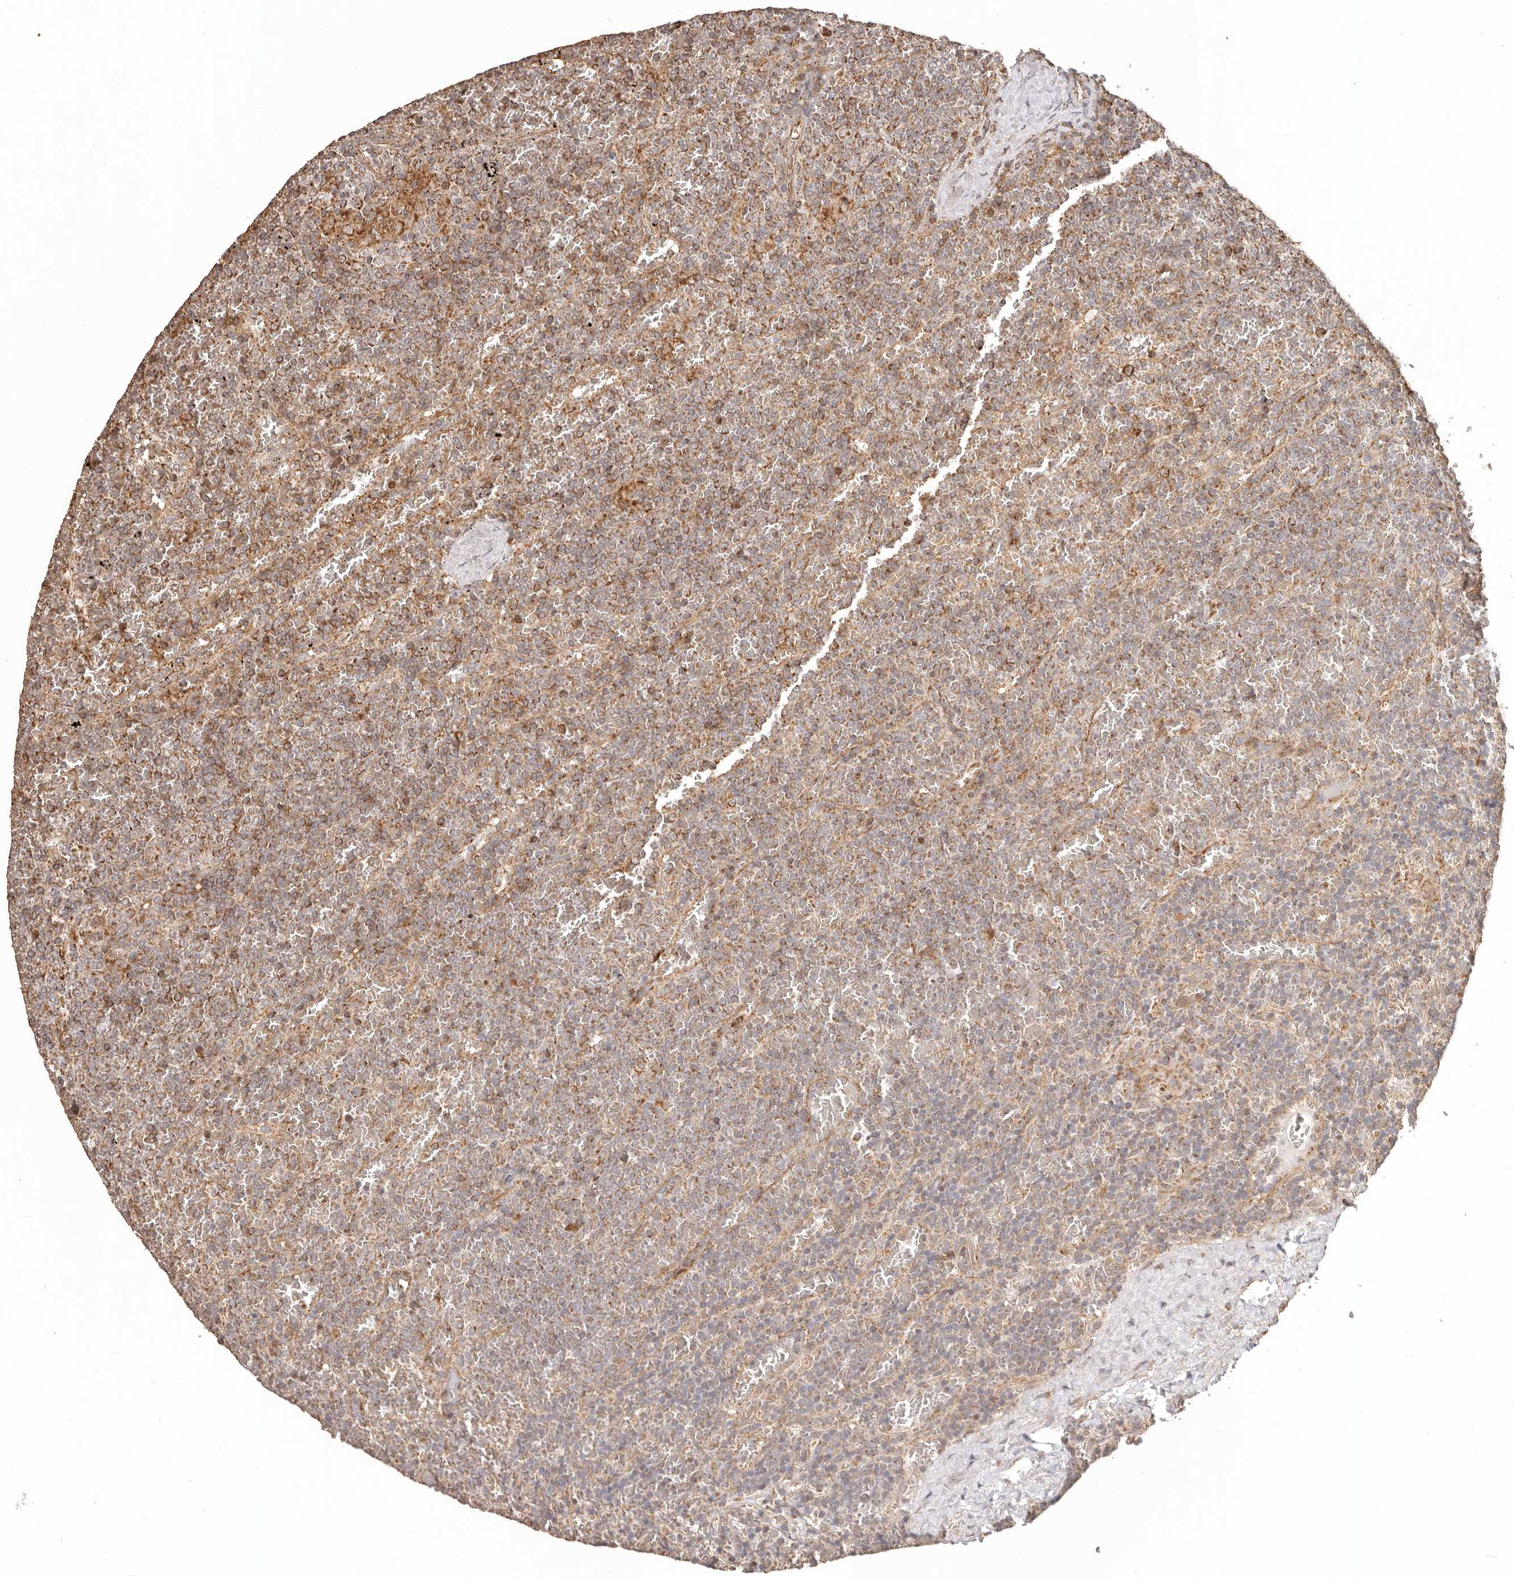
{"staining": {"intensity": "moderate", "quantity": ">75%", "location": "cytoplasmic/membranous"}, "tissue": "lymphoma", "cell_type": "Tumor cells", "image_type": "cancer", "snomed": [{"axis": "morphology", "description": "Malignant lymphoma, non-Hodgkin's type, Low grade"}, {"axis": "topography", "description": "Spleen"}], "caption": "Immunohistochemistry (IHC) staining of malignant lymphoma, non-Hodgkin's type (low-grade), which displays medium levels of moderate cytoplasmic/membranous staining in about >75% of tumor cells indicating moderate cytoplasmic/membranous protein expression. The staining was performed using DAB (brown) for protein detection and nuclei were counterstained in hematoxylin (blue).", "gene": "NDUFB11", "patient": {"sex": "female", "age": 19}}